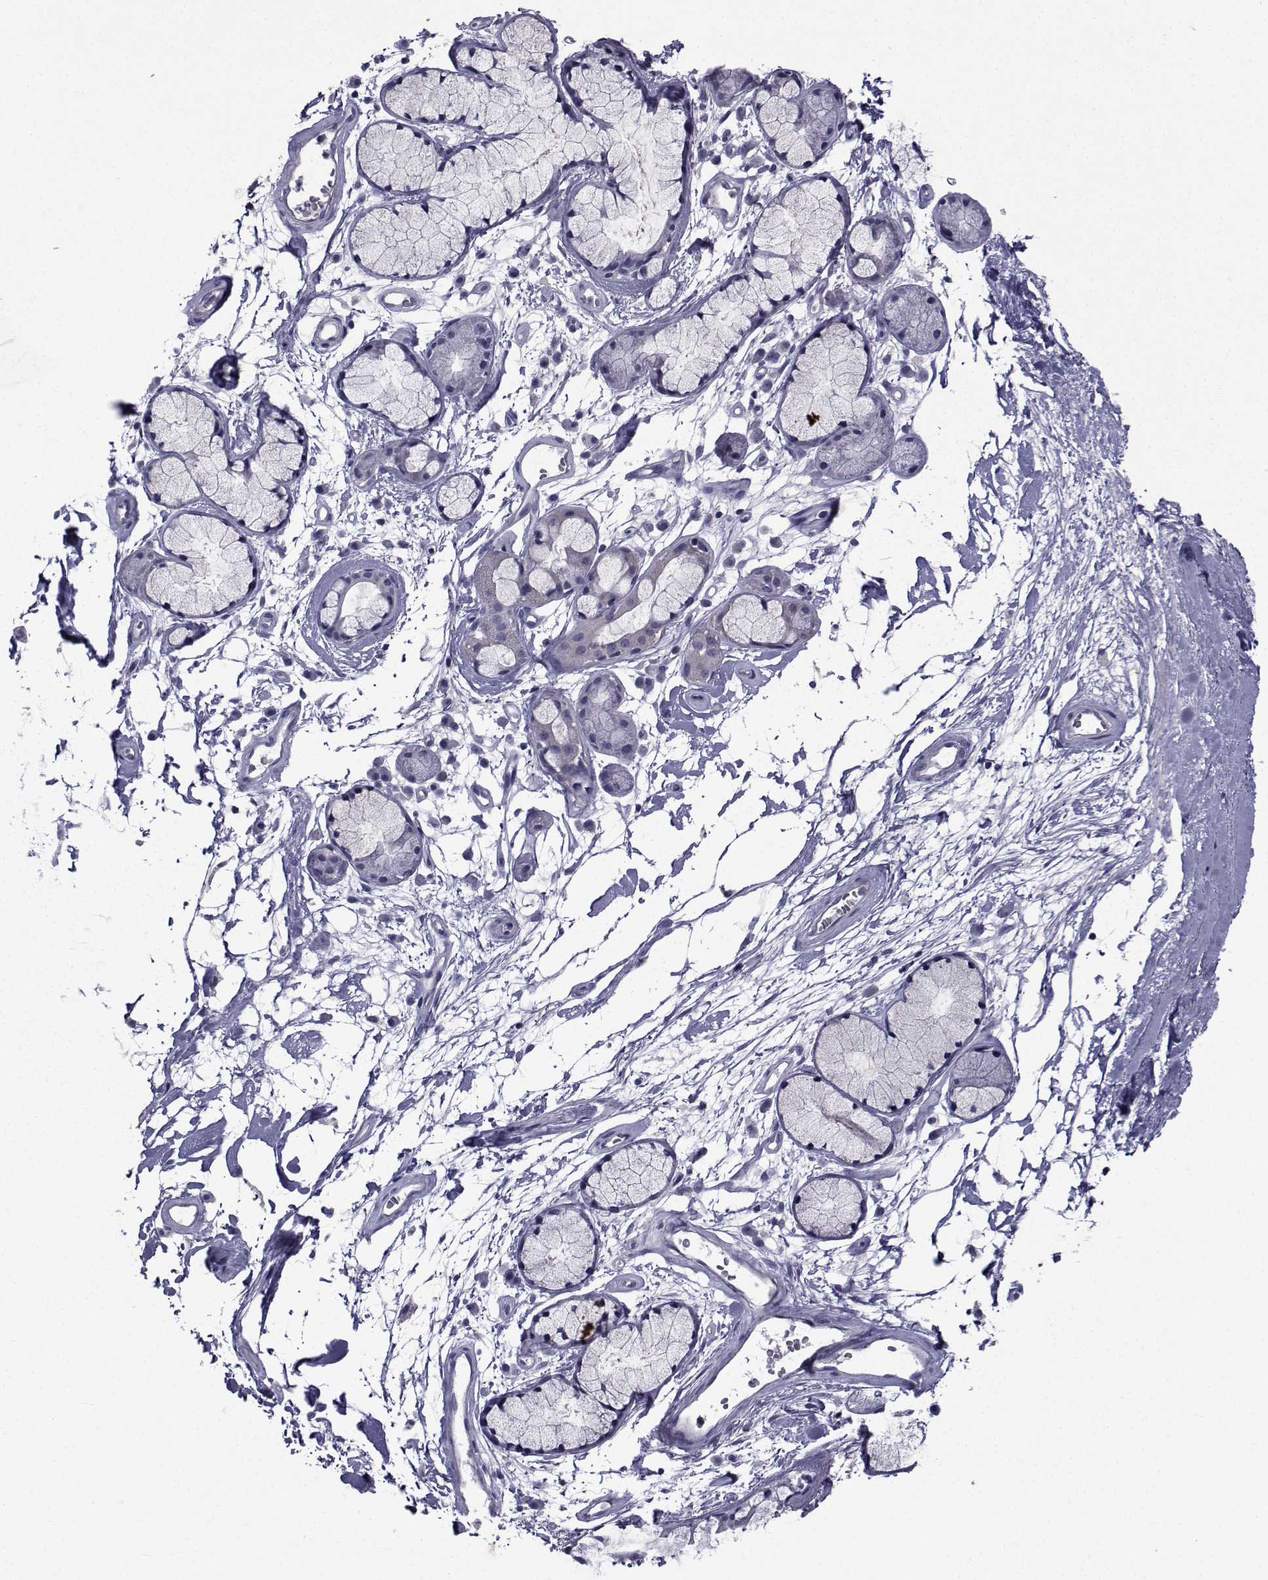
{"staining": {"intensity": "negative", "quantity": "none", "location": "none"}, "tissue": "adipose tissue", "cell_type": "Adipocytes", "image_type": "normal", "snomed": [{"axis": "morphology", "description": "Normal tissue, NOS"}, {"axis": "morphology", "description": "Squamous cell carcinoma, NOS"}, {"axis": "topography", "description": "Cartilage tissue"}, {"axis": "topography", "description": "Lung"}], "caption": "Immunohistochemistry image of unremarkable adipose tissue: human adipose tissue stained with DAB reveals no significant protein staining in adipocytes.", "gene": "CHRNA1", "patient": {"sex": "male", "age": 66}}